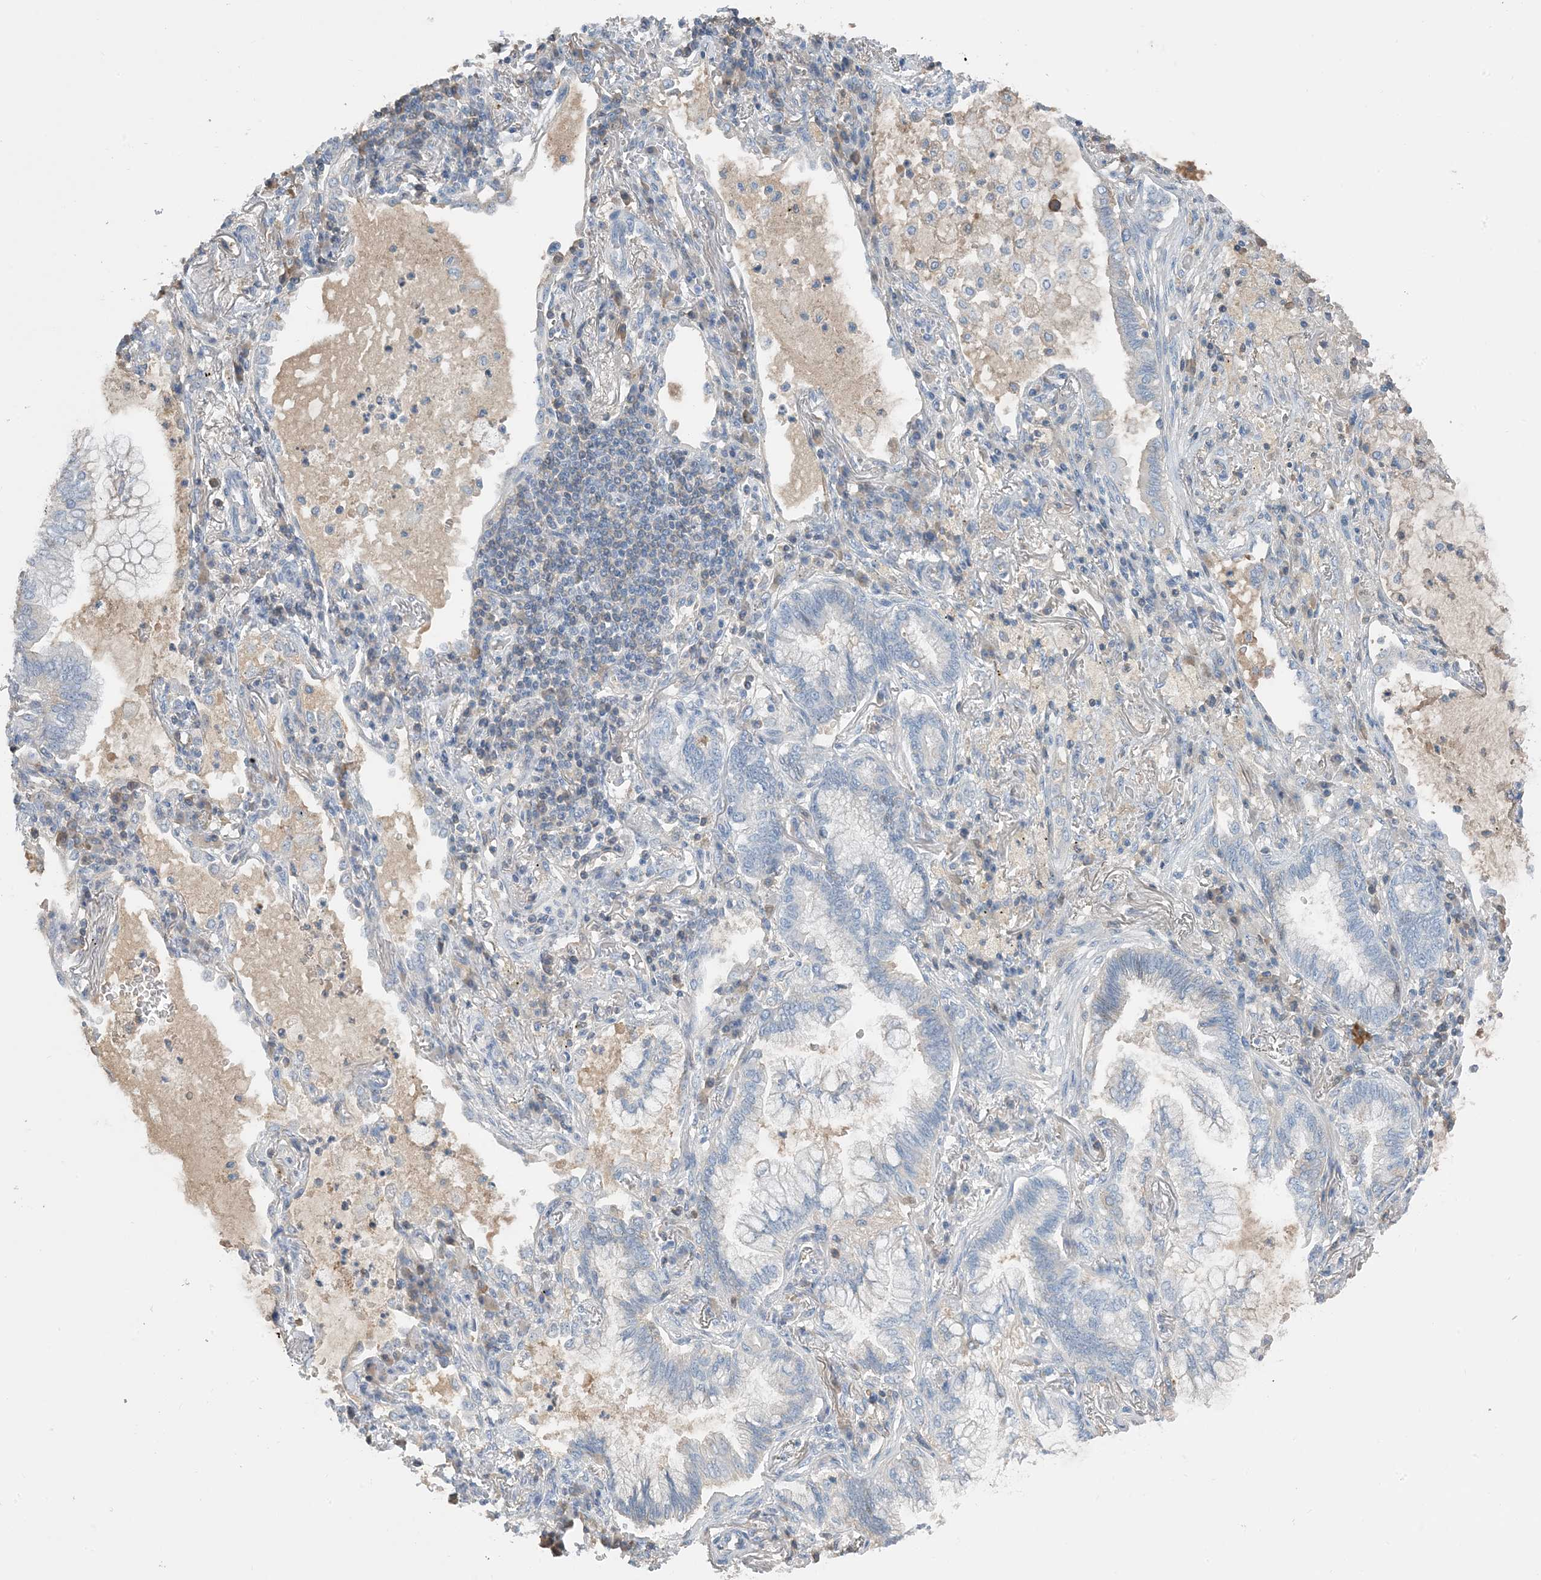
{"staining": {"intensity": "negative", "quantity": "none", "location": "none"}, "tissue": "lung cancer", "cell_type": "Tumor cells", "image_type": "cancer", "snomed": [{"axis": "morphology", "description": "Adenocarcinoma, NOS"}, {"axis": "topography", "description": "Lung"}], "caption": "The micrograph shows no significant staining in tumor cells of lung adenocarcinoma.", "gene": "CTRL", "patient": {"sex": "female", "age": 70}}